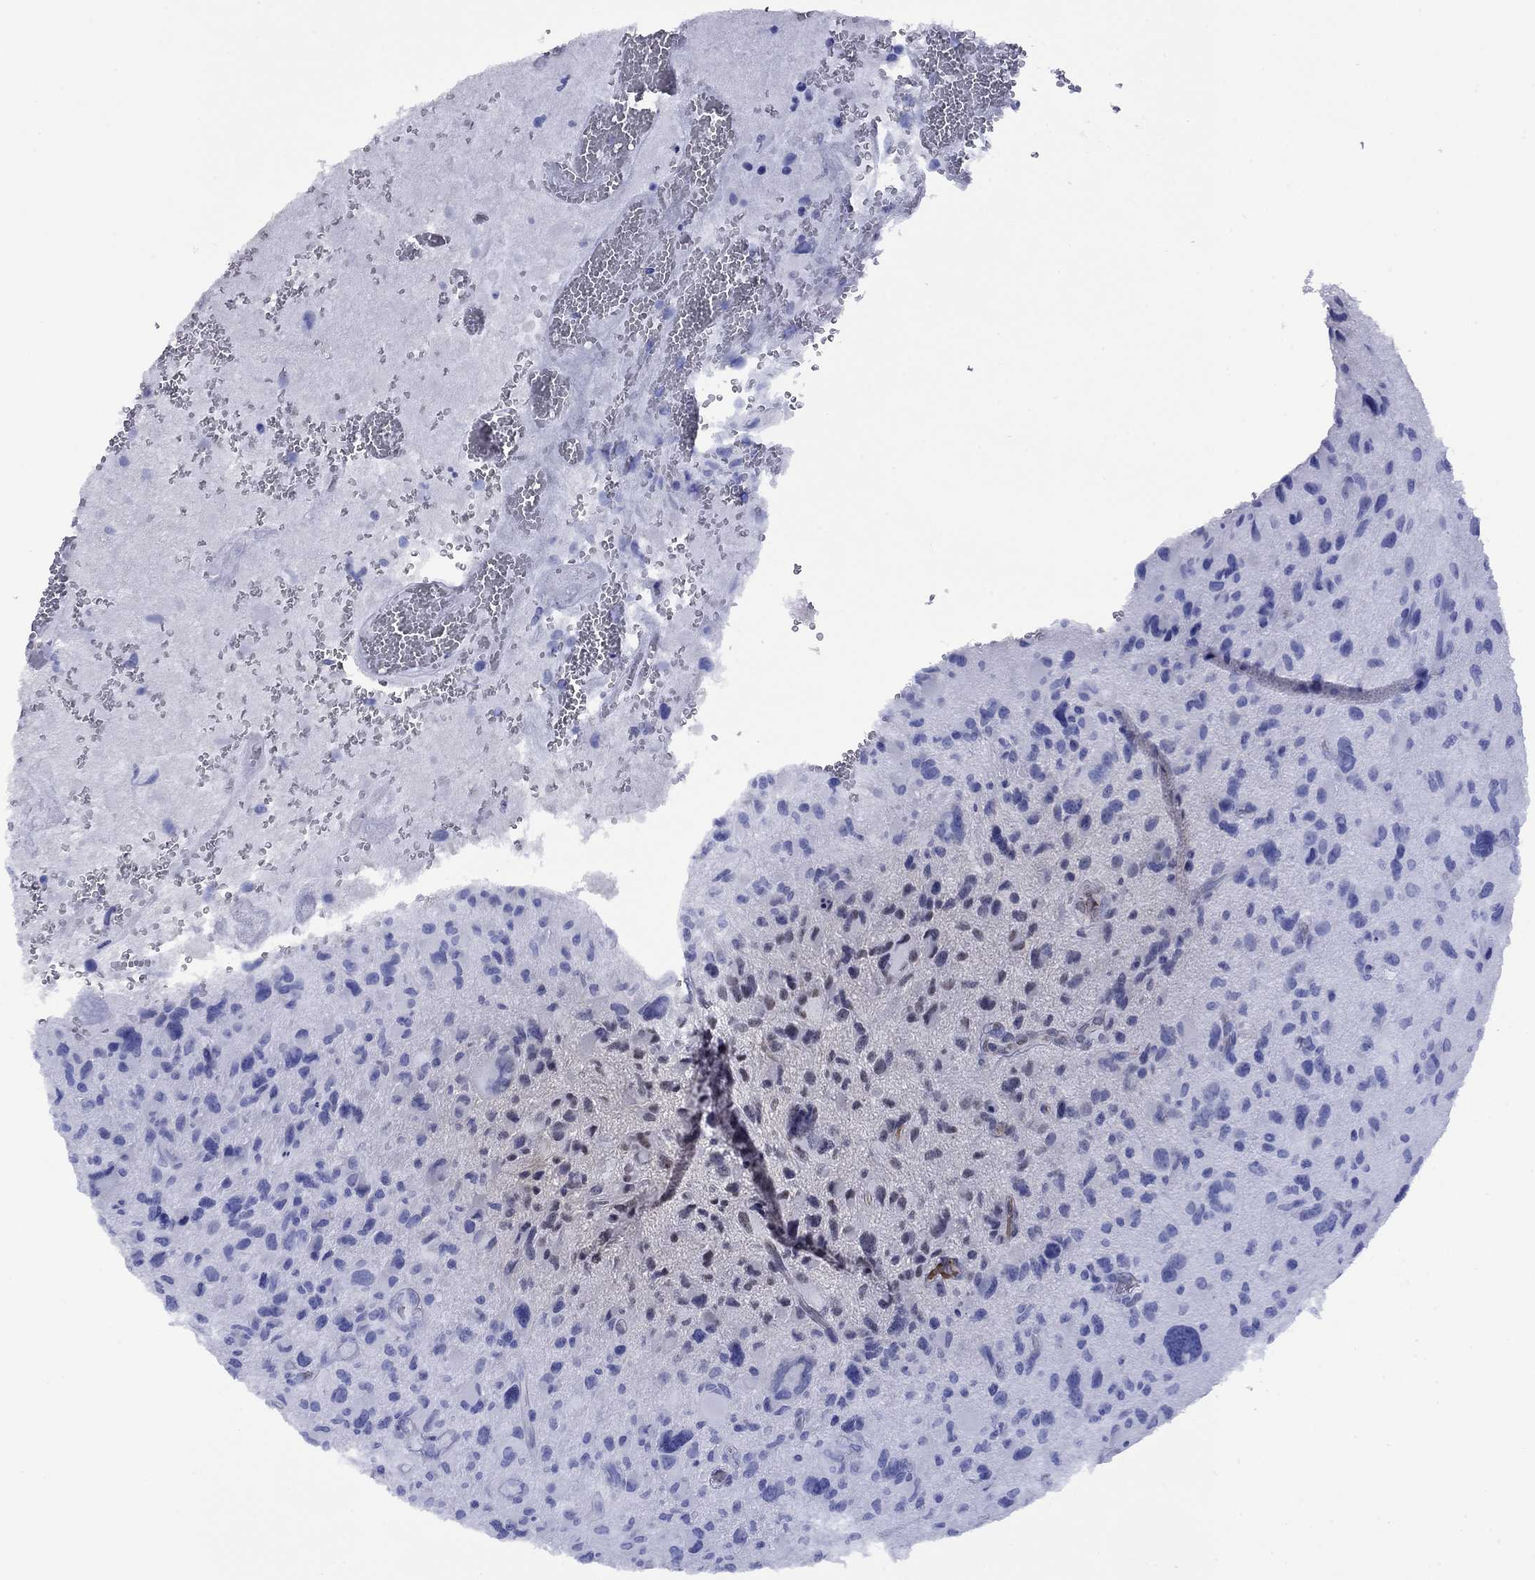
{"staining": {"intensity": "negative", "quantity": "none", "location": "none"}, "tissue": "glioma", "cell_type": "Tumor cells", "image_type": "cancer", "snomed": [{"axis": "morphology", "description": "Glioma, malignant, NOS"}, {"axis": "morphology", "description": "Glioma, malignant, High grade"}, {"axis": "topography", "description": "Brain"}], "caption": "The immunohistochemistry histopathology image has no significant positivity in tumor cells of glioma tissue. Nuclei are stained in blue.", "gene": "APOA2", "patient": {"sex": "female", "age": 71}}